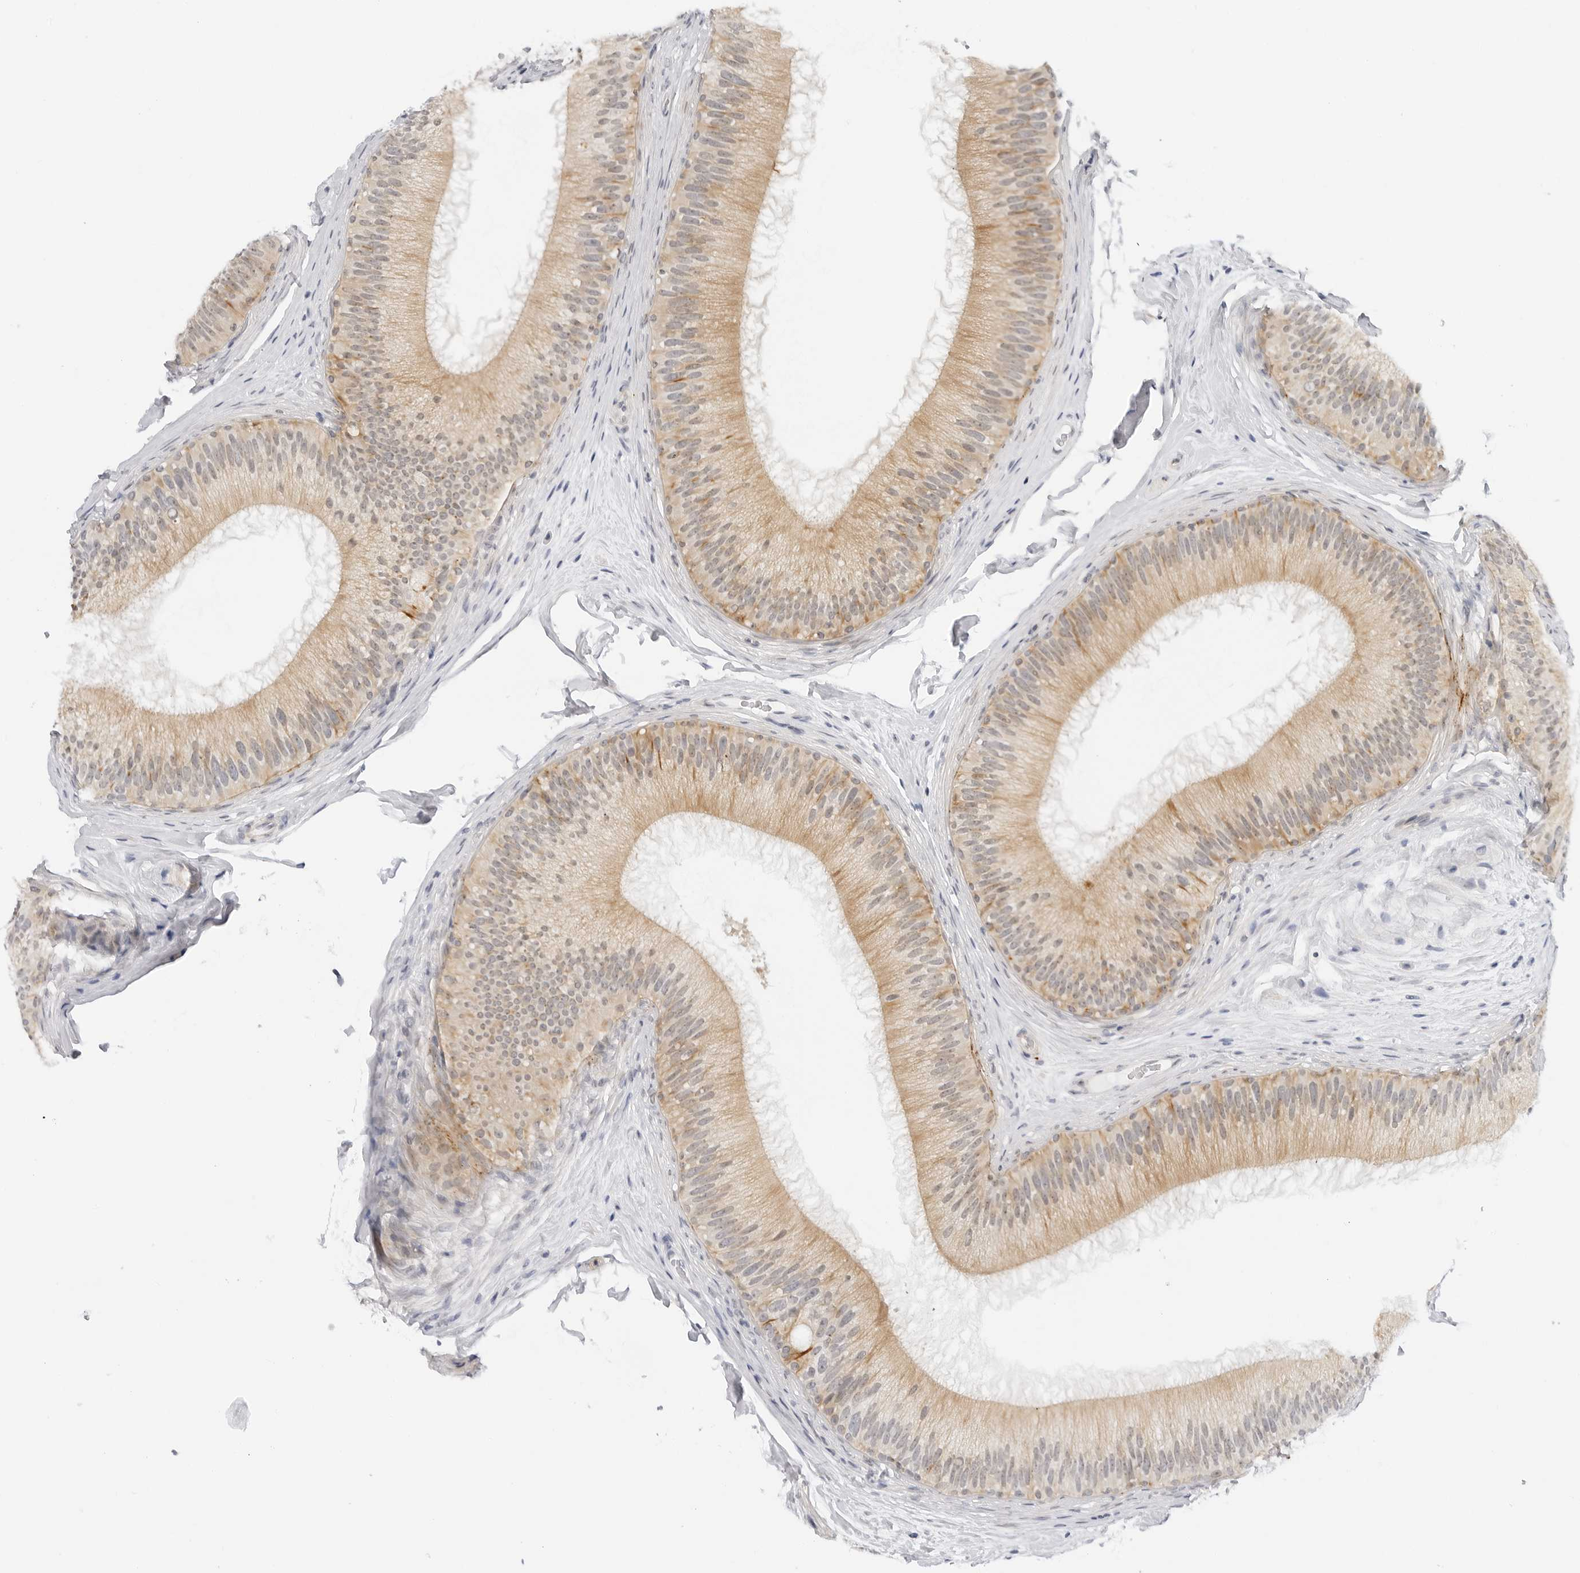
{"staining": {"intensity": "strong", "quantity": "<25%", "location": "cytoplasmic/membranous"}, "tissue": "epididymis", "cell_type": "Glandular cells", "image_type": "normal", "snomed": [{"axis": "morphology", "description": "Normal tissue, NOS"}, {"axis": "topography", "description": "Epididymis"}], "caption": "The photomicrograph demonstrates a brown stain indicating the presence of a protein in the cytoplasmic/membranous of glandular cells in epididymis.", "gene": "MAP2K5", "patient": {"sex": "male", "age": 45}}